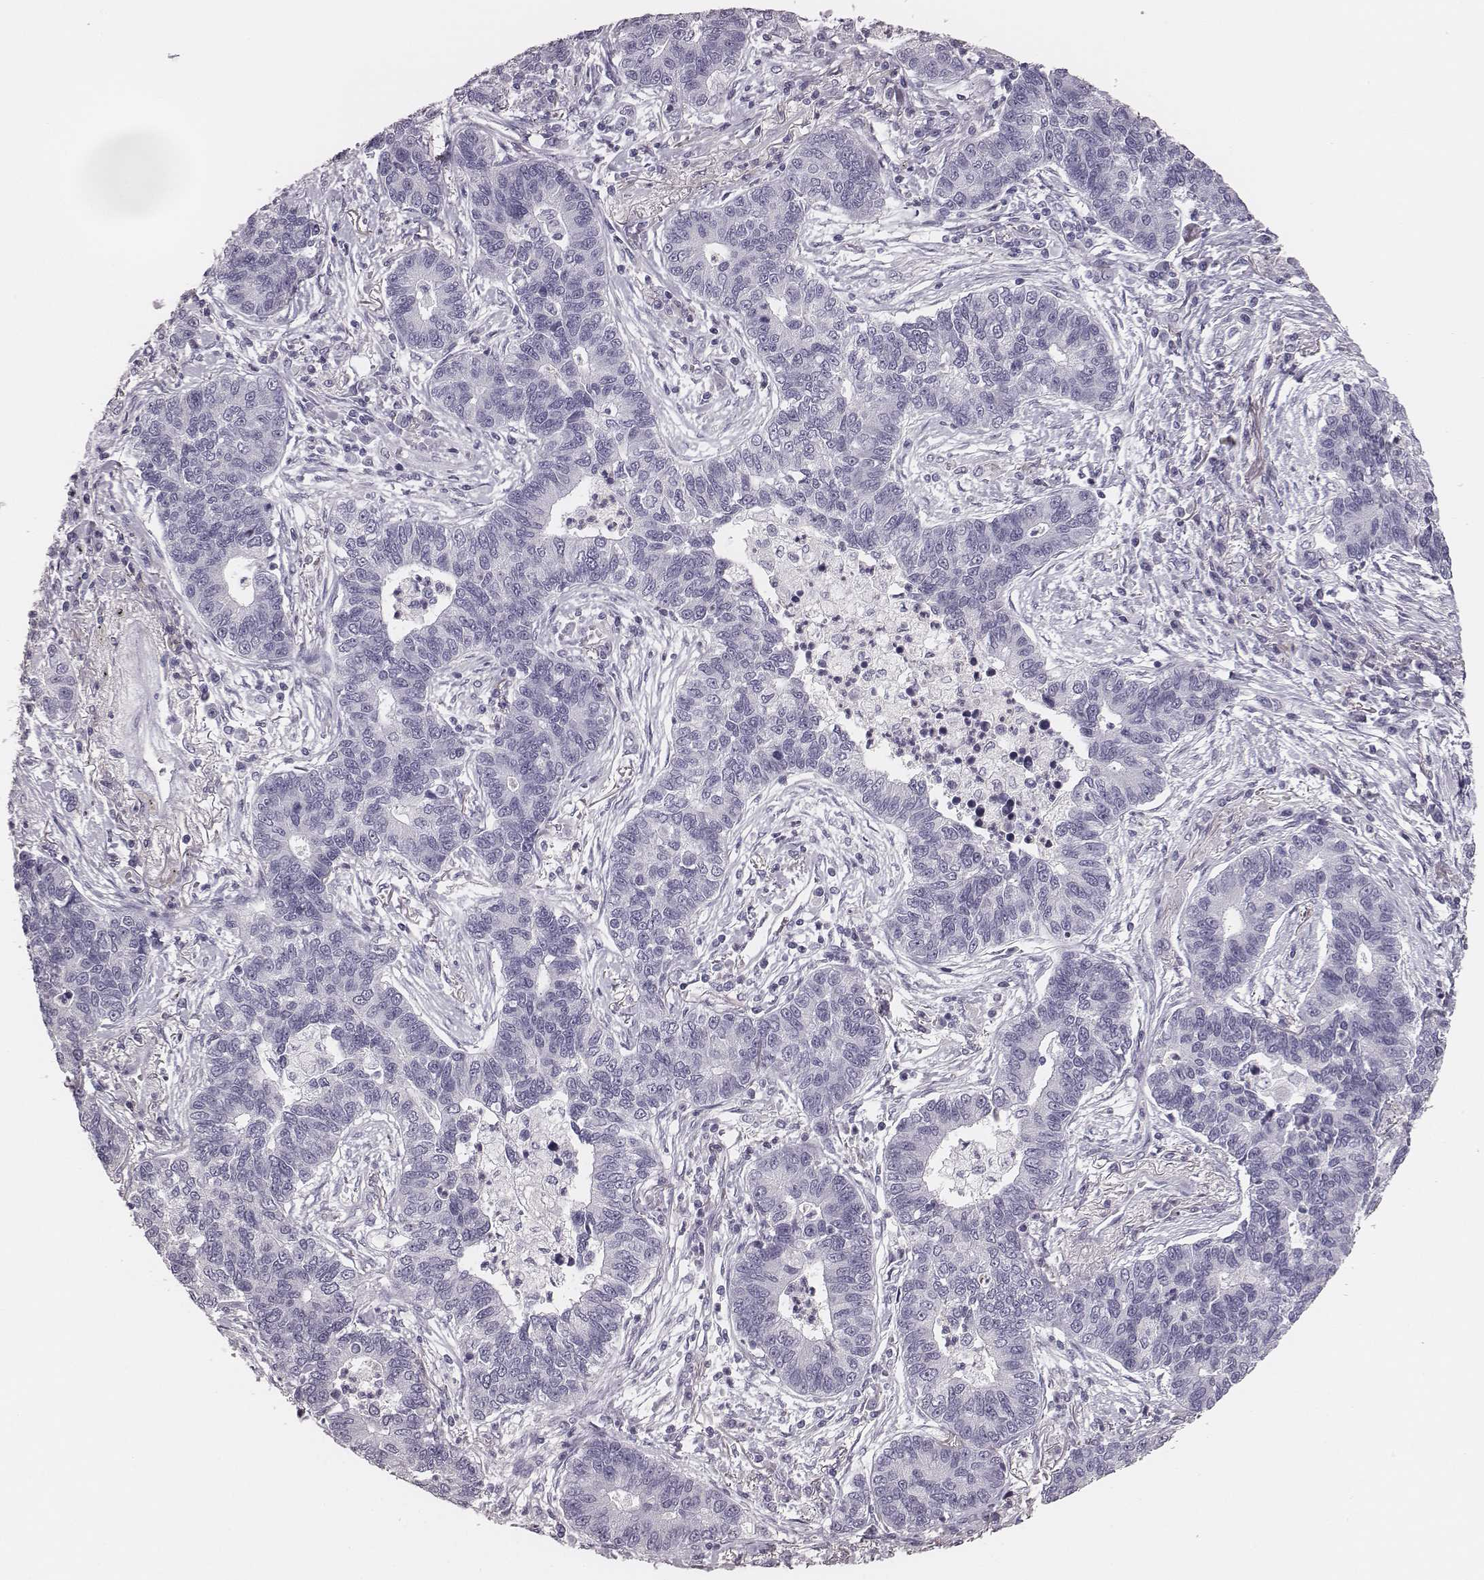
{"staining": {"intensity": "negative", "quantity": "none", "location": "none"}, "tissue": "lung cancer", "cell_type": "Tumor cells", "image_type": "cancer", "snomed": [{"axis": "morphology", "description": "Adenocarcinoma, NOS"}, {"axis": "topography", "description": "Lung"}], "caption": "Immunohistochemistry photomicrograph of adenocarcinoma (lung) stained for a protein (brown), which displays no expression in tumor cells. (Immunohistochemistry (ihc), brightfield microscopy, high magnification).", "gene": "CSH1", "patient": {"sex": "female", "age": 57}}